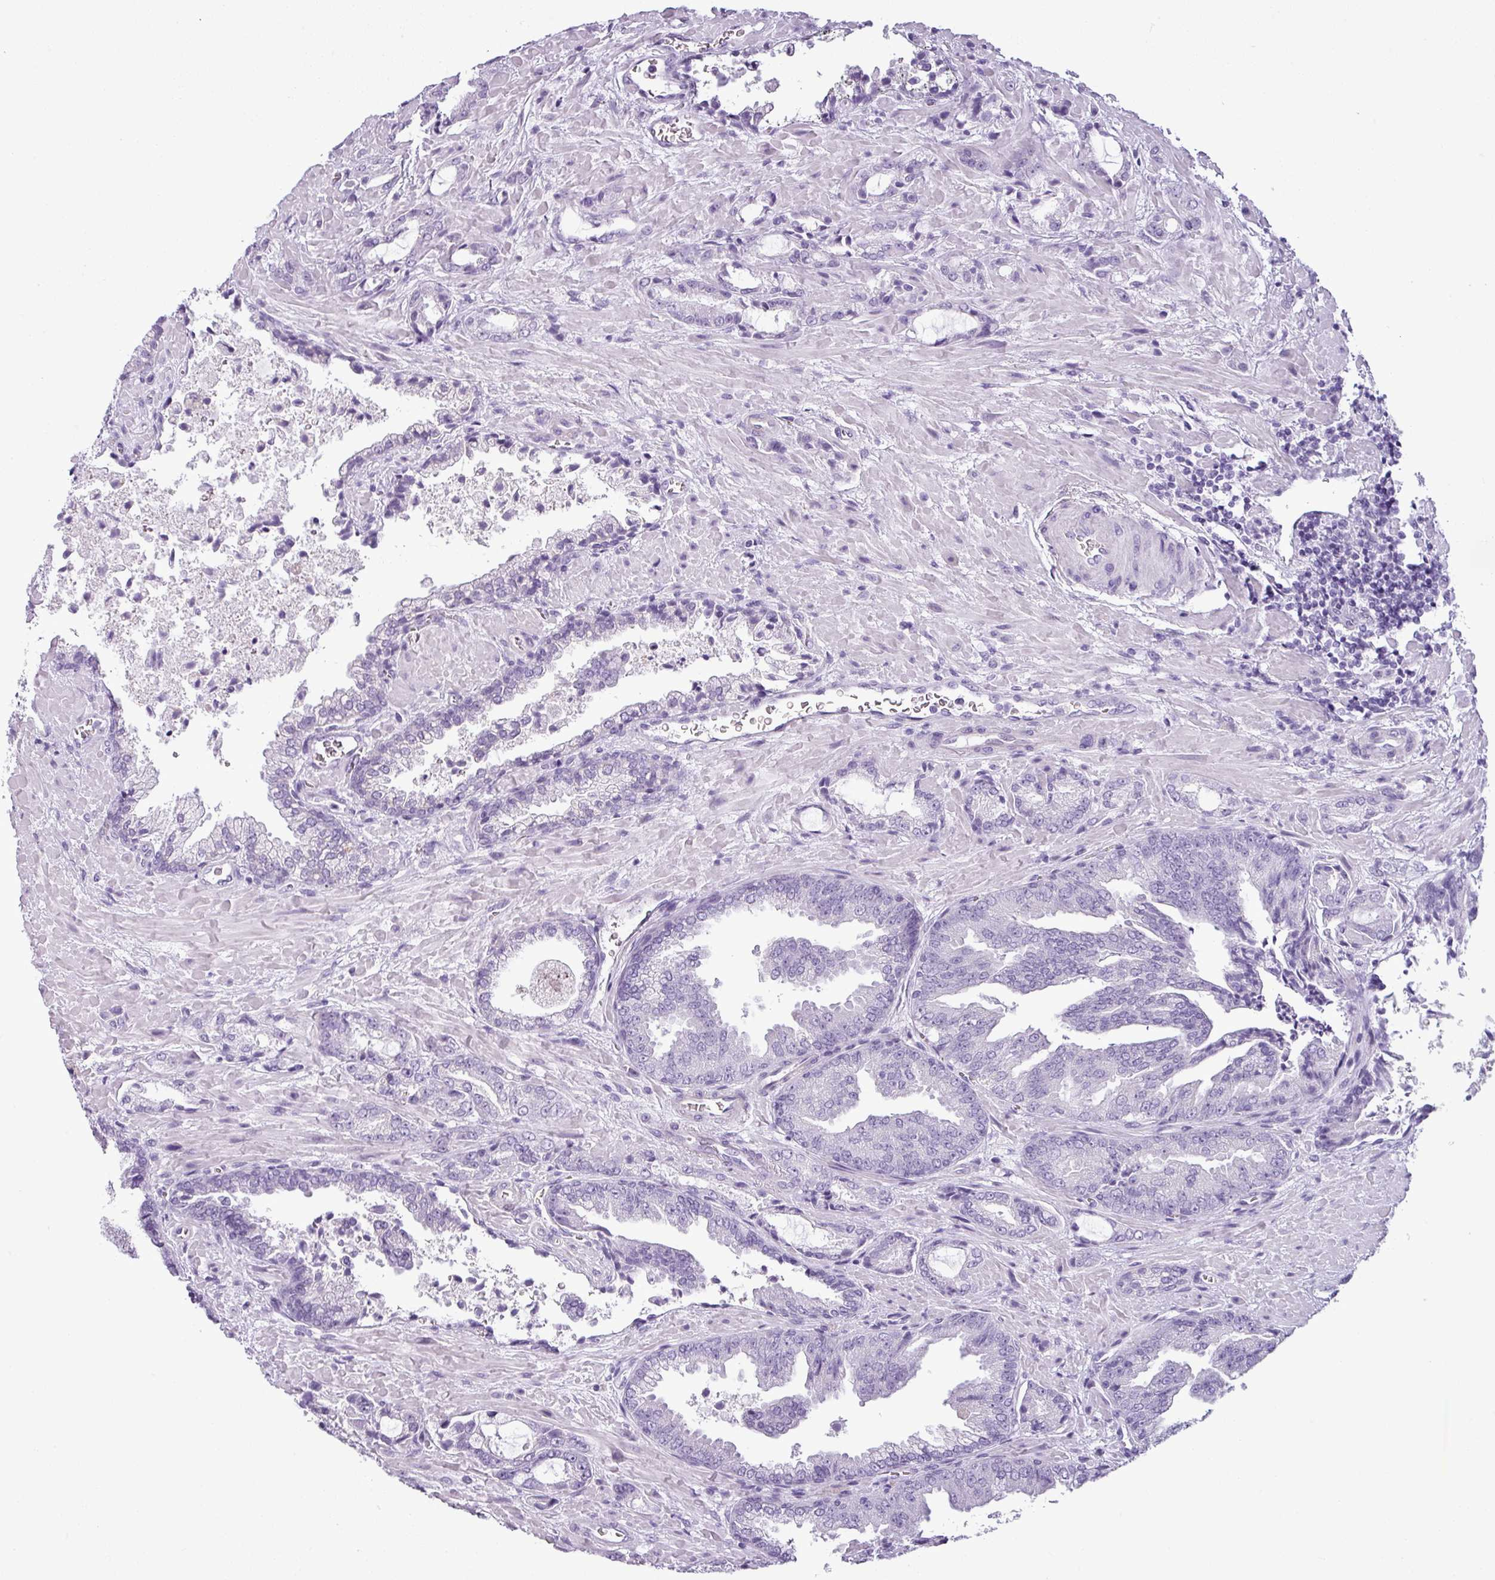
{"staining": {"intensity": "negative", "quantity": "none", "location": "none"}, "tissue": "prostate cancer", "cell_type": "Tumor cells", "image_type": "cancer", "snomed": [{"axis": "morphology", "description": "Adenocarcinoma, High grade"}, {"axis": "topography", "description": "Prostate"}], "caption": "Immunohistochemical staining of adenocarcinoma (high-grade) (prostate) exhibits no significant expression in tumor cells.", "gene": "CDH16", "patient": {"sex": "male", "age": 68}}